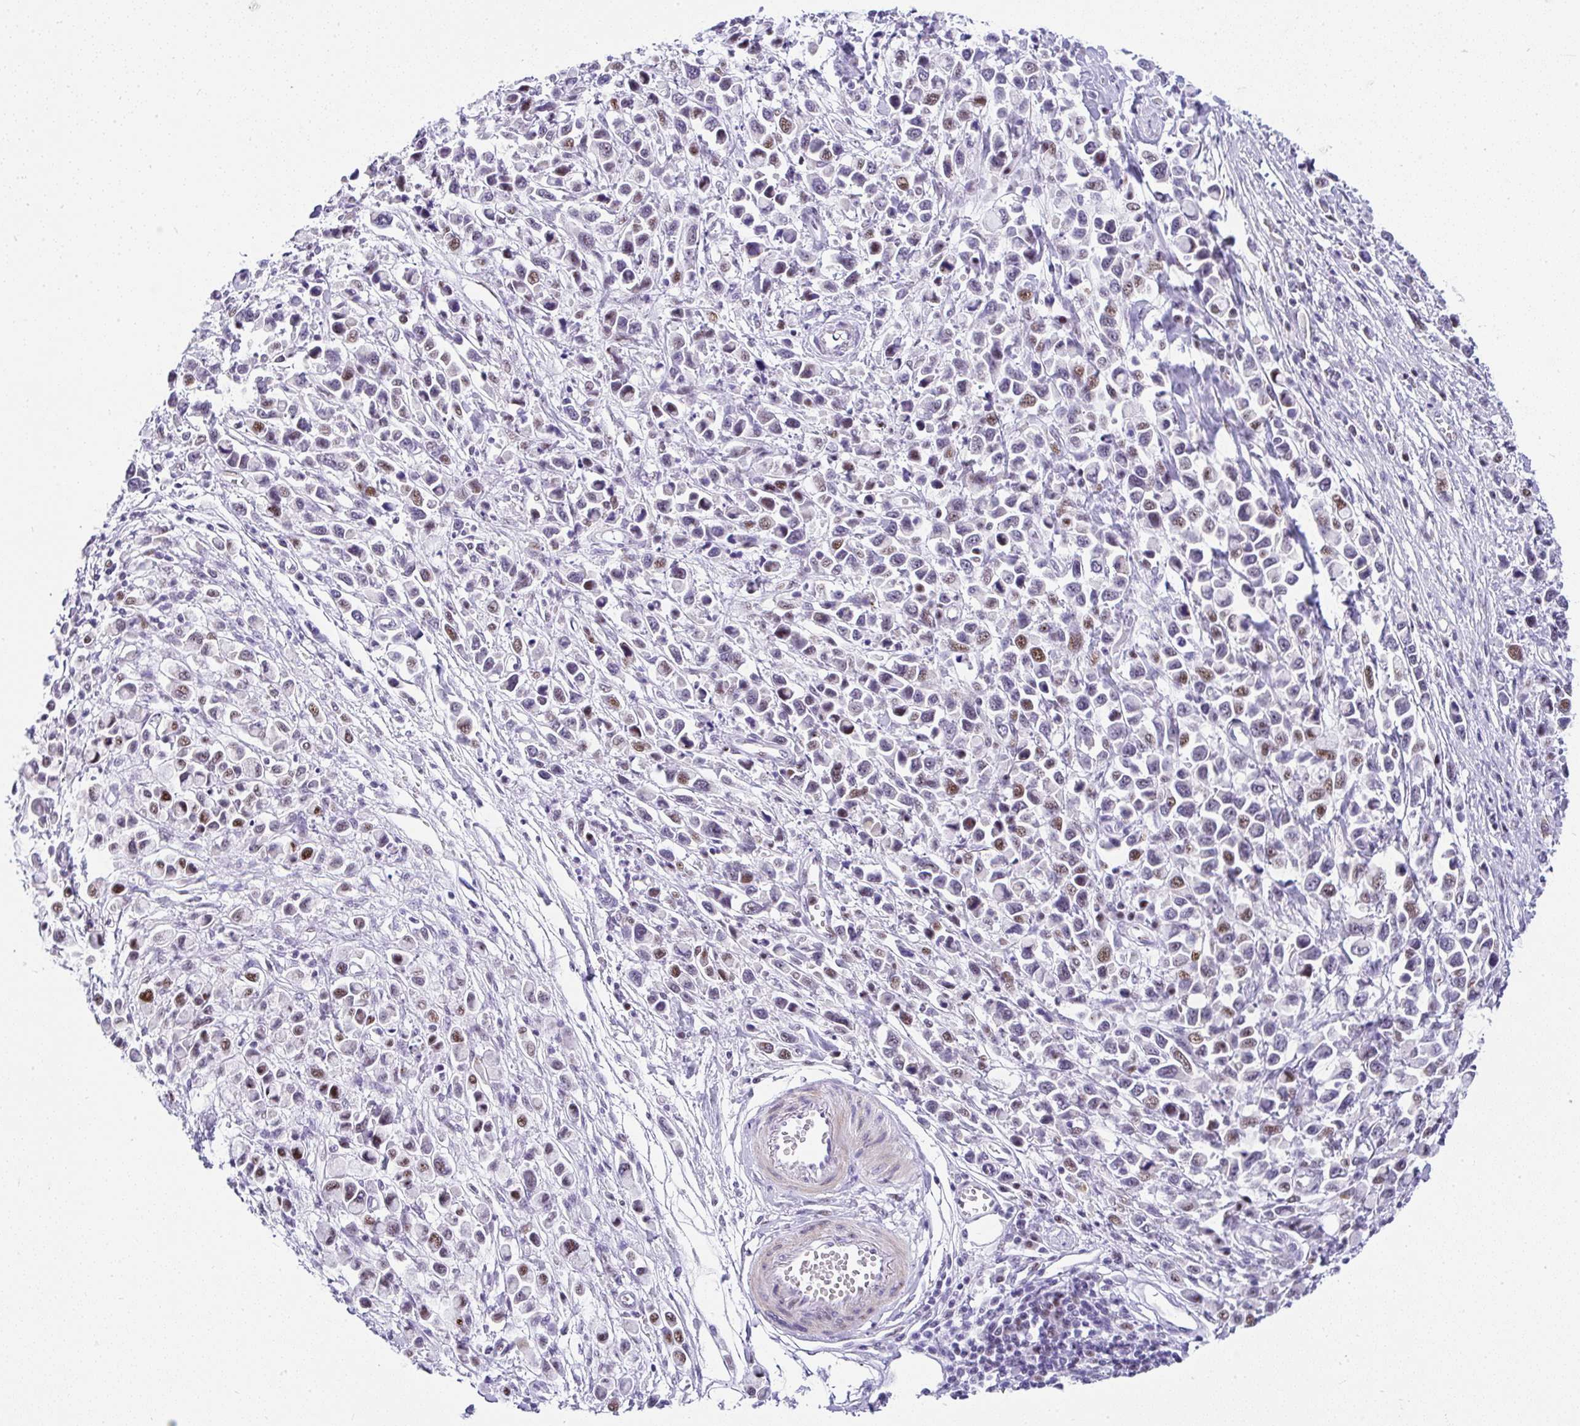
{"staining": {"intensity": "moderate", "quantity": "25%-75%", "location": "nuclear"}, "tissue": "stomach cancer", "cell_type": "Tumor cells", "image_type": "cancer", "snomed": [{"axis": "morphology", "description": "Adenocarcinoma, NOS"}, {"axis": "topography", "description": "Stomach"}], "caption": "A high-resolution histopathology image shows immunohistochemistry staining of stomach cancer, which reveals moderate nuclear positivity in about 25%-75% of tumor cells.", "gene": "NR1D2", "patient": {"sex": "female", "age": 81}}